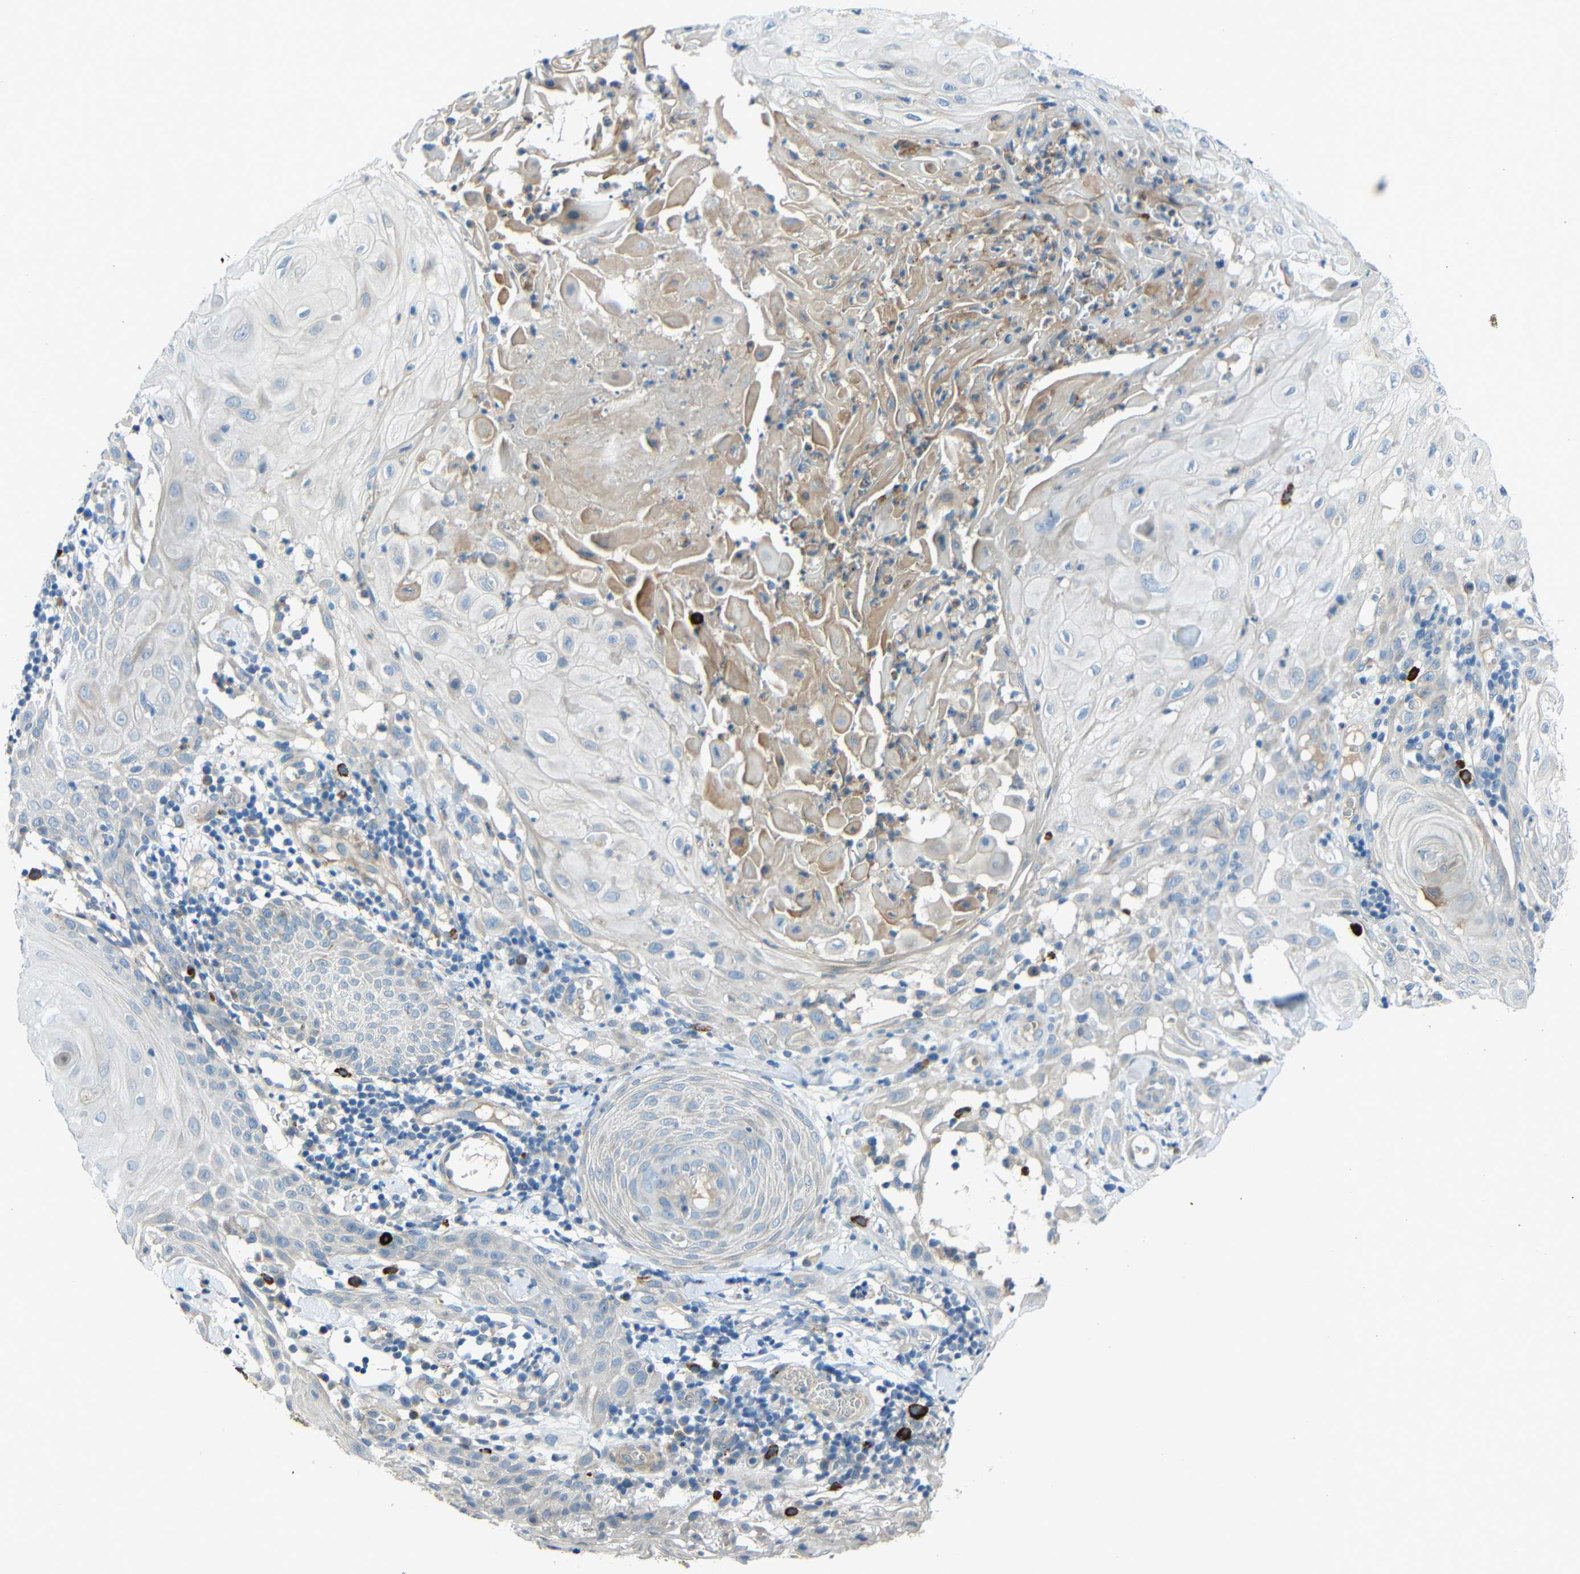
{"staining": {"intensity": "weak", "quantity": "<25%", "location": "cytoplasmic/membranous"}, "tissue": "skin cancer", "cell_type": "Tumor cells", "image_type": "cancer", "snomed": [{"axis": "morphology", "description": "Squamous cell carcinoma, NOS"}, {"axis": "topography", "description": "Skin"}], "caption": "Immunohistochemical staining of squamous cell carcinoma (skin) reveals no significant expression in tumor cells. (Brightfield microscopy of DAB (3,3'-diaminobenzidine) immunohistochemistry at high magnification).", "gene": "DCLK1", "patient": {"sex": "male", "age": 24}}